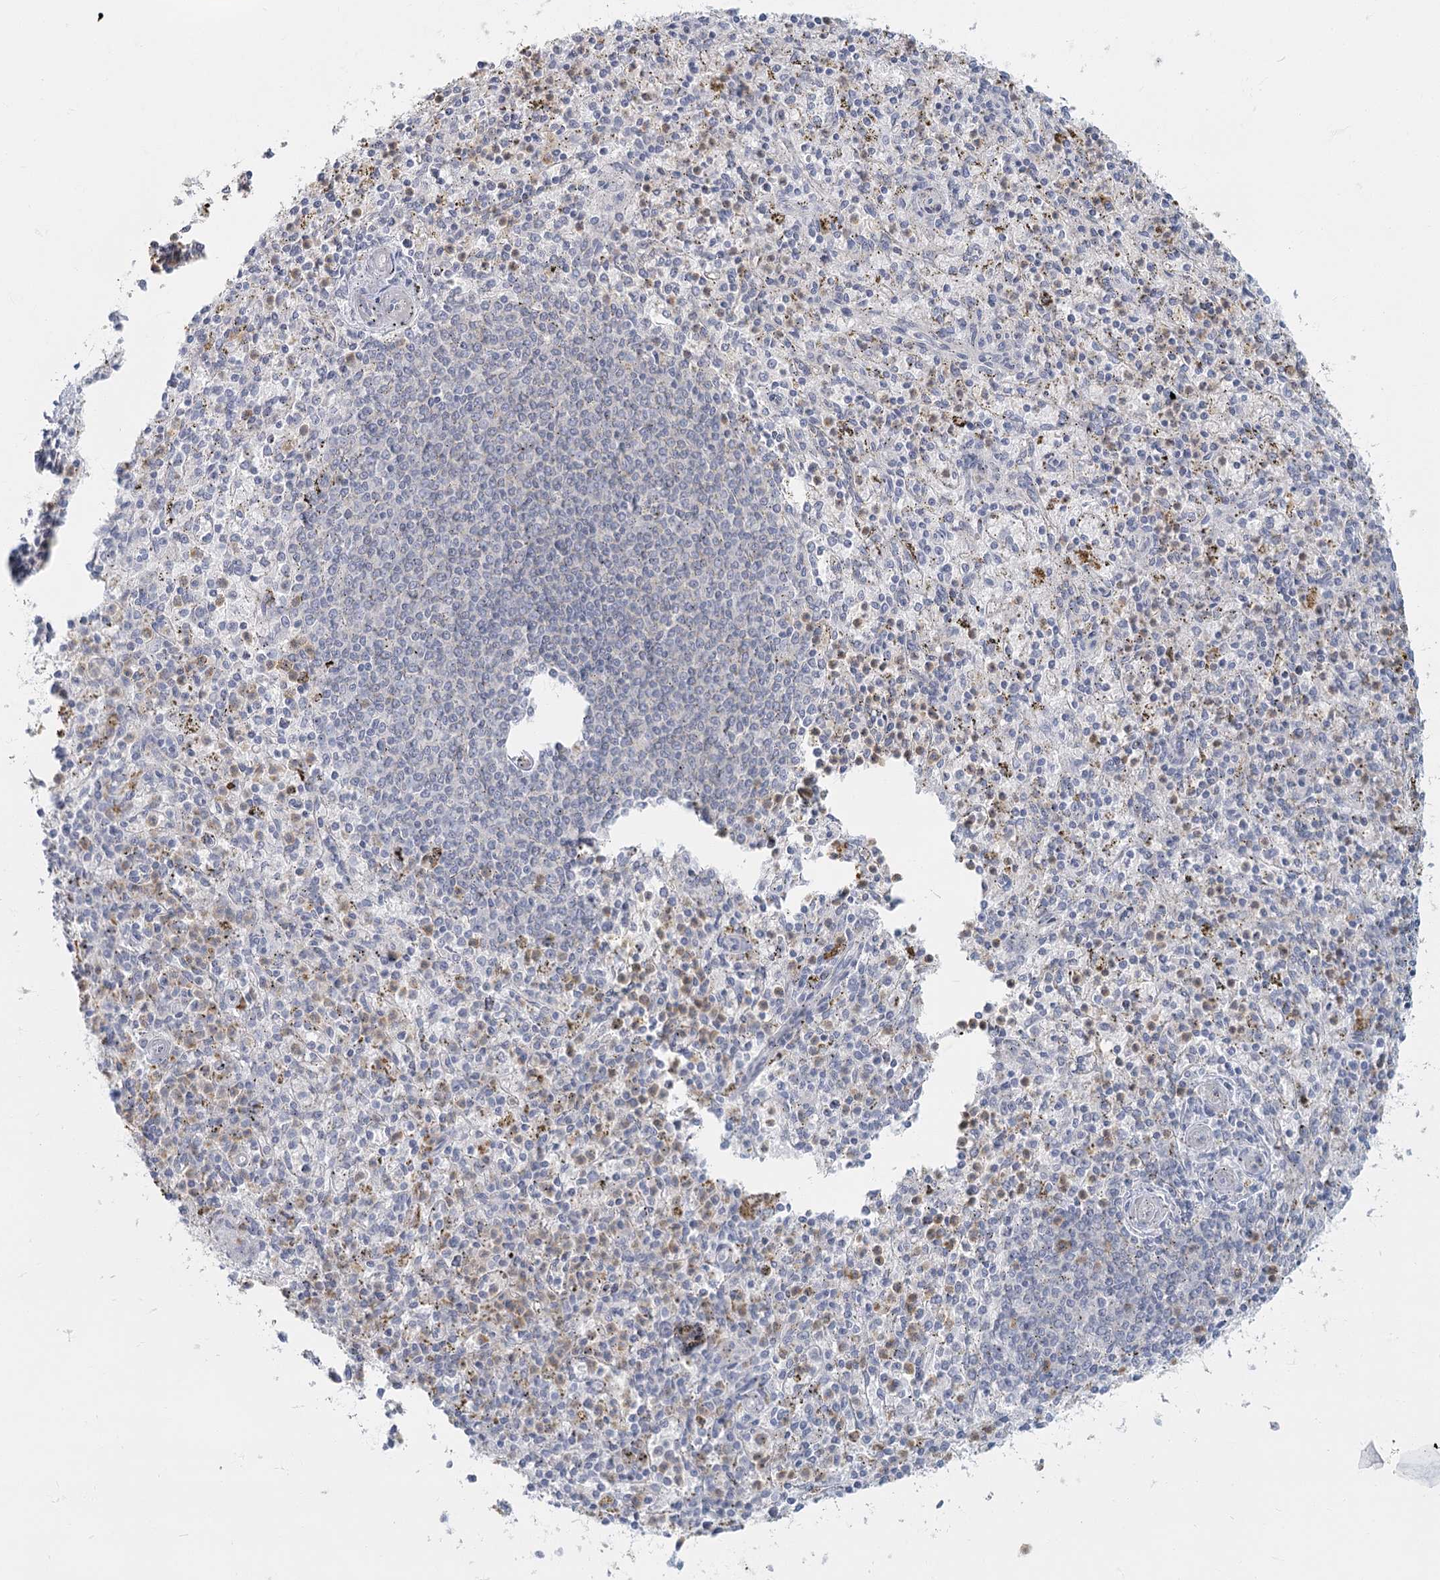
{"staining": {"intensity": "negative", "quantity": "none", "location": "none"}, "tissue": "spleen", "cell_type": "Cells in red pulp", "image_type": "normal", "snomed": [{"axis": "morphology", "description": "Normal tissue, NOS"}, {"axis": "topography", "description": "Spleen"}], "caption": "Image shows no significant protein positivity in cells in red pulp of normal spleen. (DAB IHC with hematoxylin counter stain).", "gene": "FAM110C", "patient": {"sex": "male", "age": 72}}